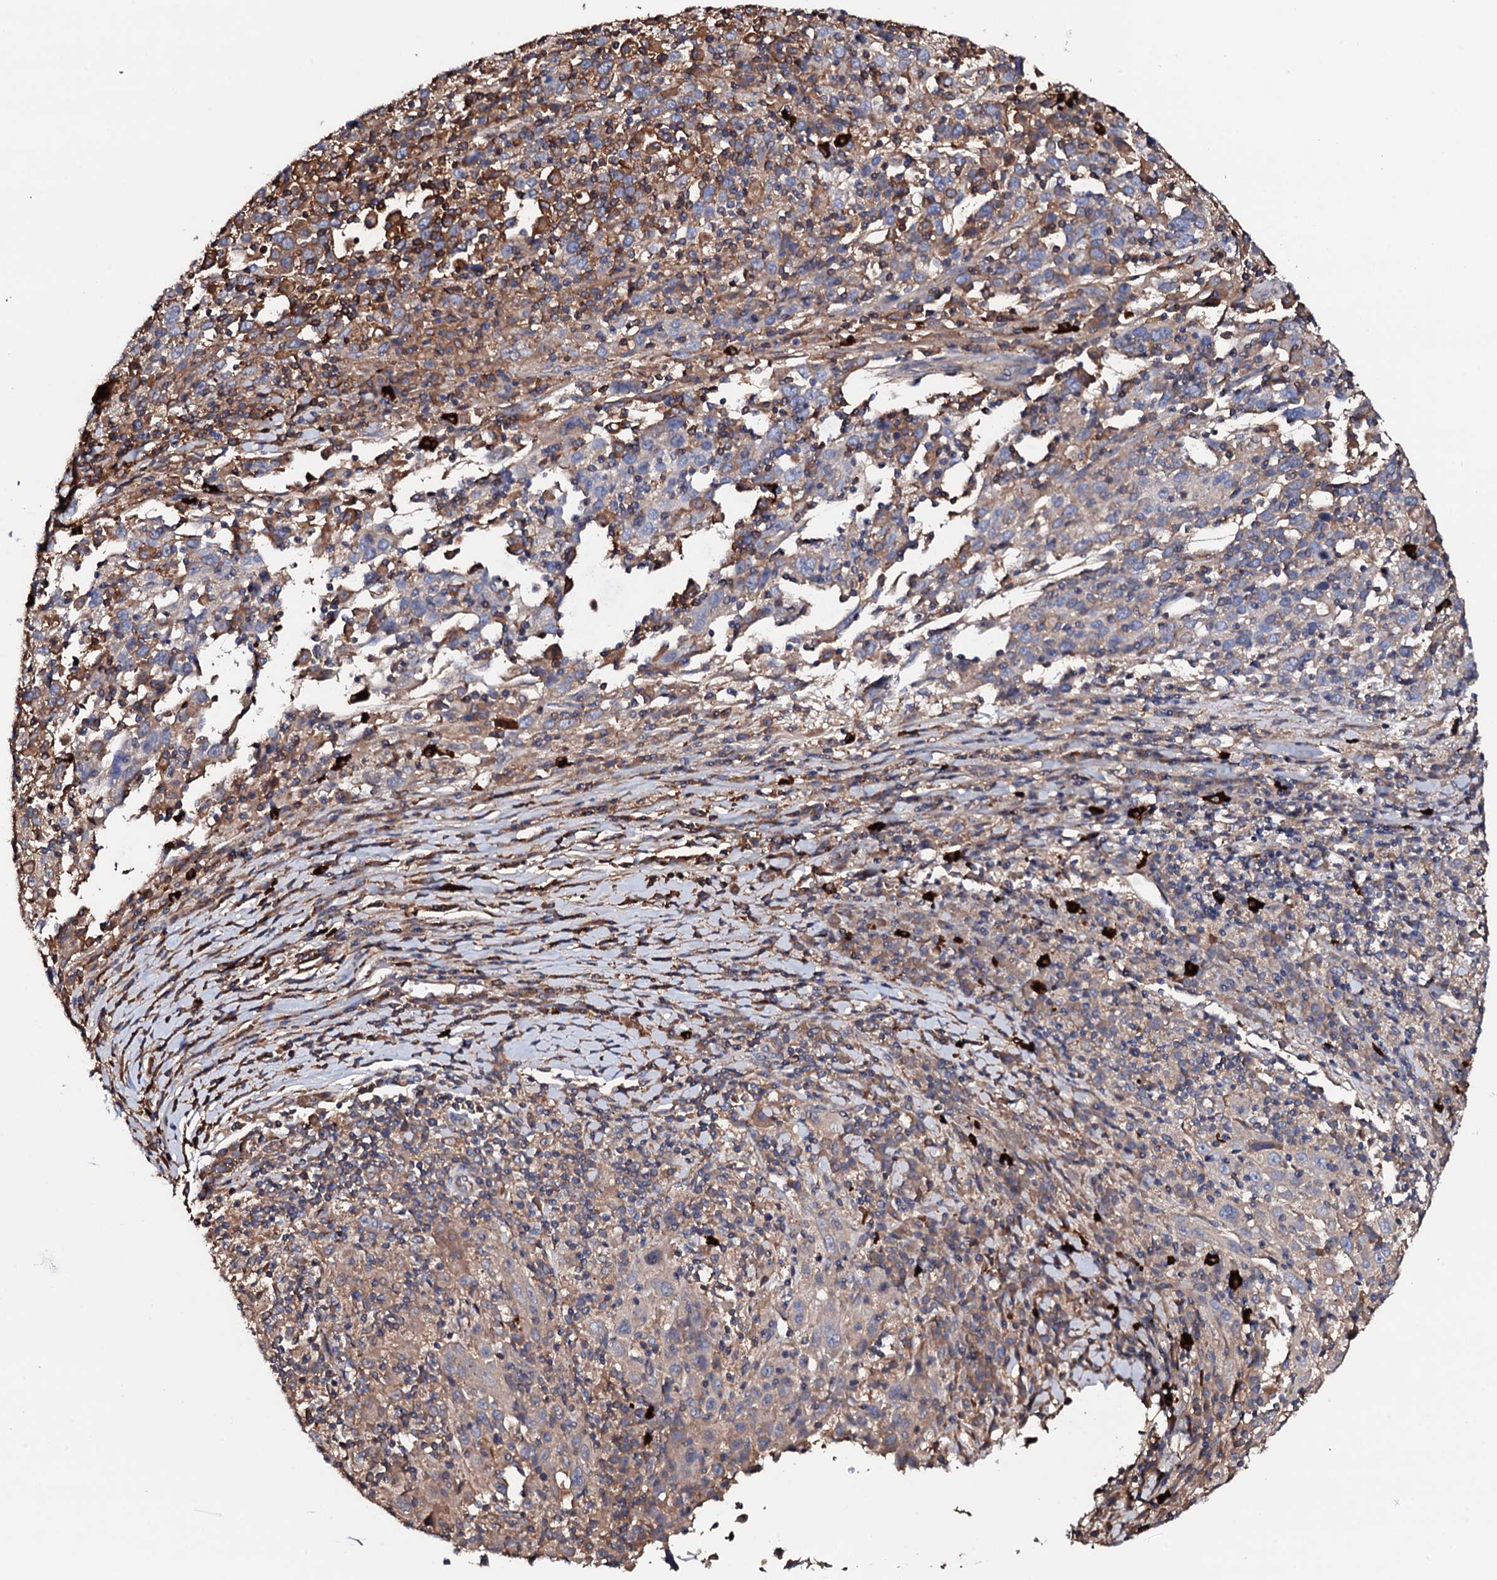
{"staining": {"intensity": "moderate", "quantity": "<25%", "location": "cytoplasmic/membranous"}, "tissue": "cervical cancer", "cell_type": "Tumor cells", "image_type": "cancer", "snomed": [{"axis": "morphology", "description": "Squamous cell carcinoma, NOS"}, {"axis": "topography", "description": "Cervix"}], "caption": "Protein expression analysis of squamous cell carcinoma (cervical) shows moderate cytoplasmic/membranous expression in approximately <25% of tumor cells. The staining was performed using DAB (3,3'-diaminobenzidine), with brown indicating positive protein expression. Nuclei are stained blue with hematoxylin.", "gene": "TCAF2", "patient": {"sex": "female", "age": 46}}